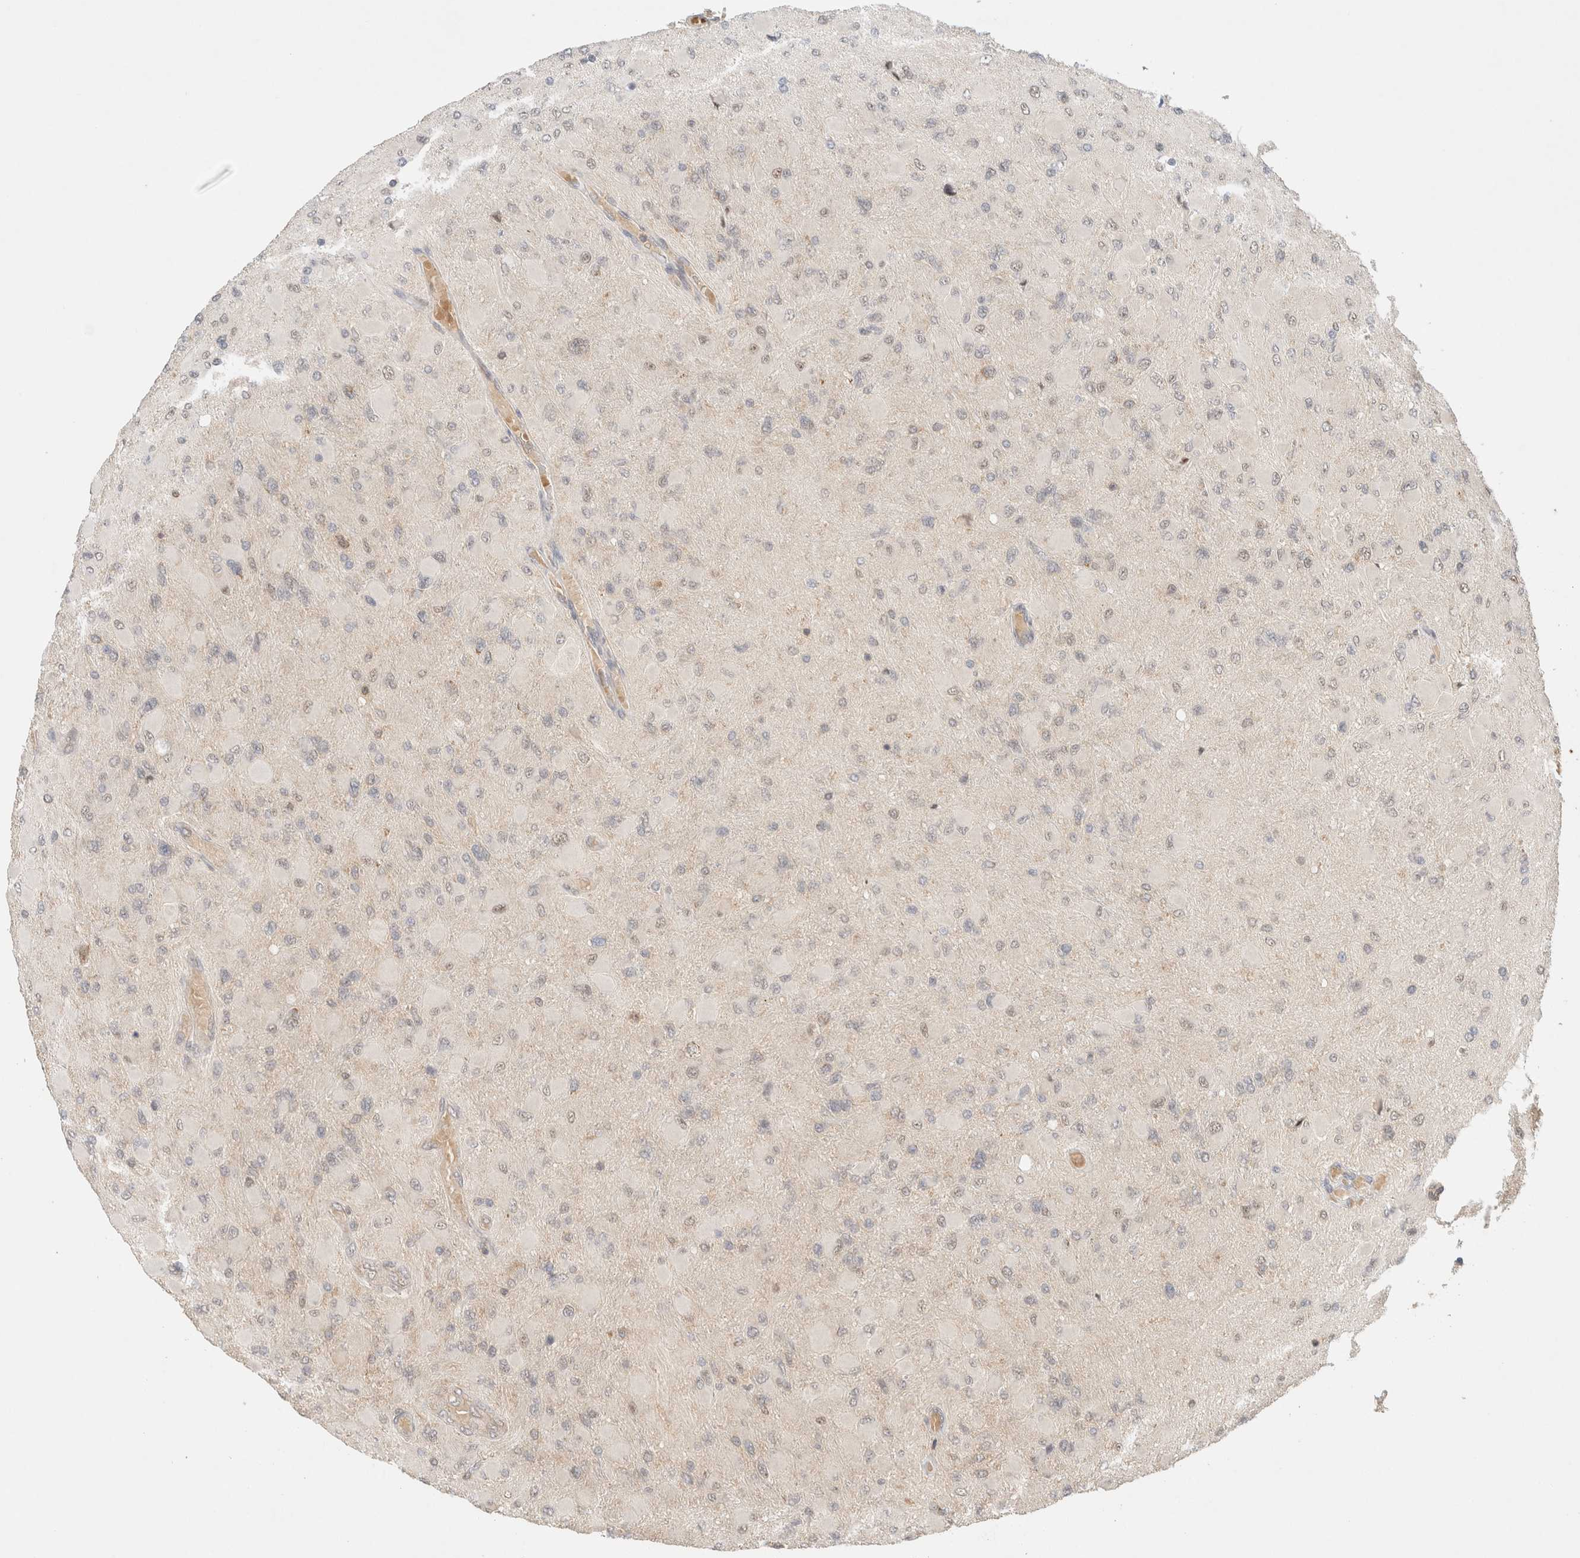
{"staining": {"intensity": "negative", "quantity": "none", "location": "none"}, "tissue": "glioma", "cell_type": "Tumor cells", "image_type": "cancer", "snomed": [{"axis": "morphology", "description": "Glioma, malignant, High grade"}, {"axis": "topography", "description": "Cerebral cortex"}], "caption": "Protein analysis of glioma exhibits no significant positivity in tumor cells.", "gene": "MRM3", "patient": {"sex": "female", "age": 36}}